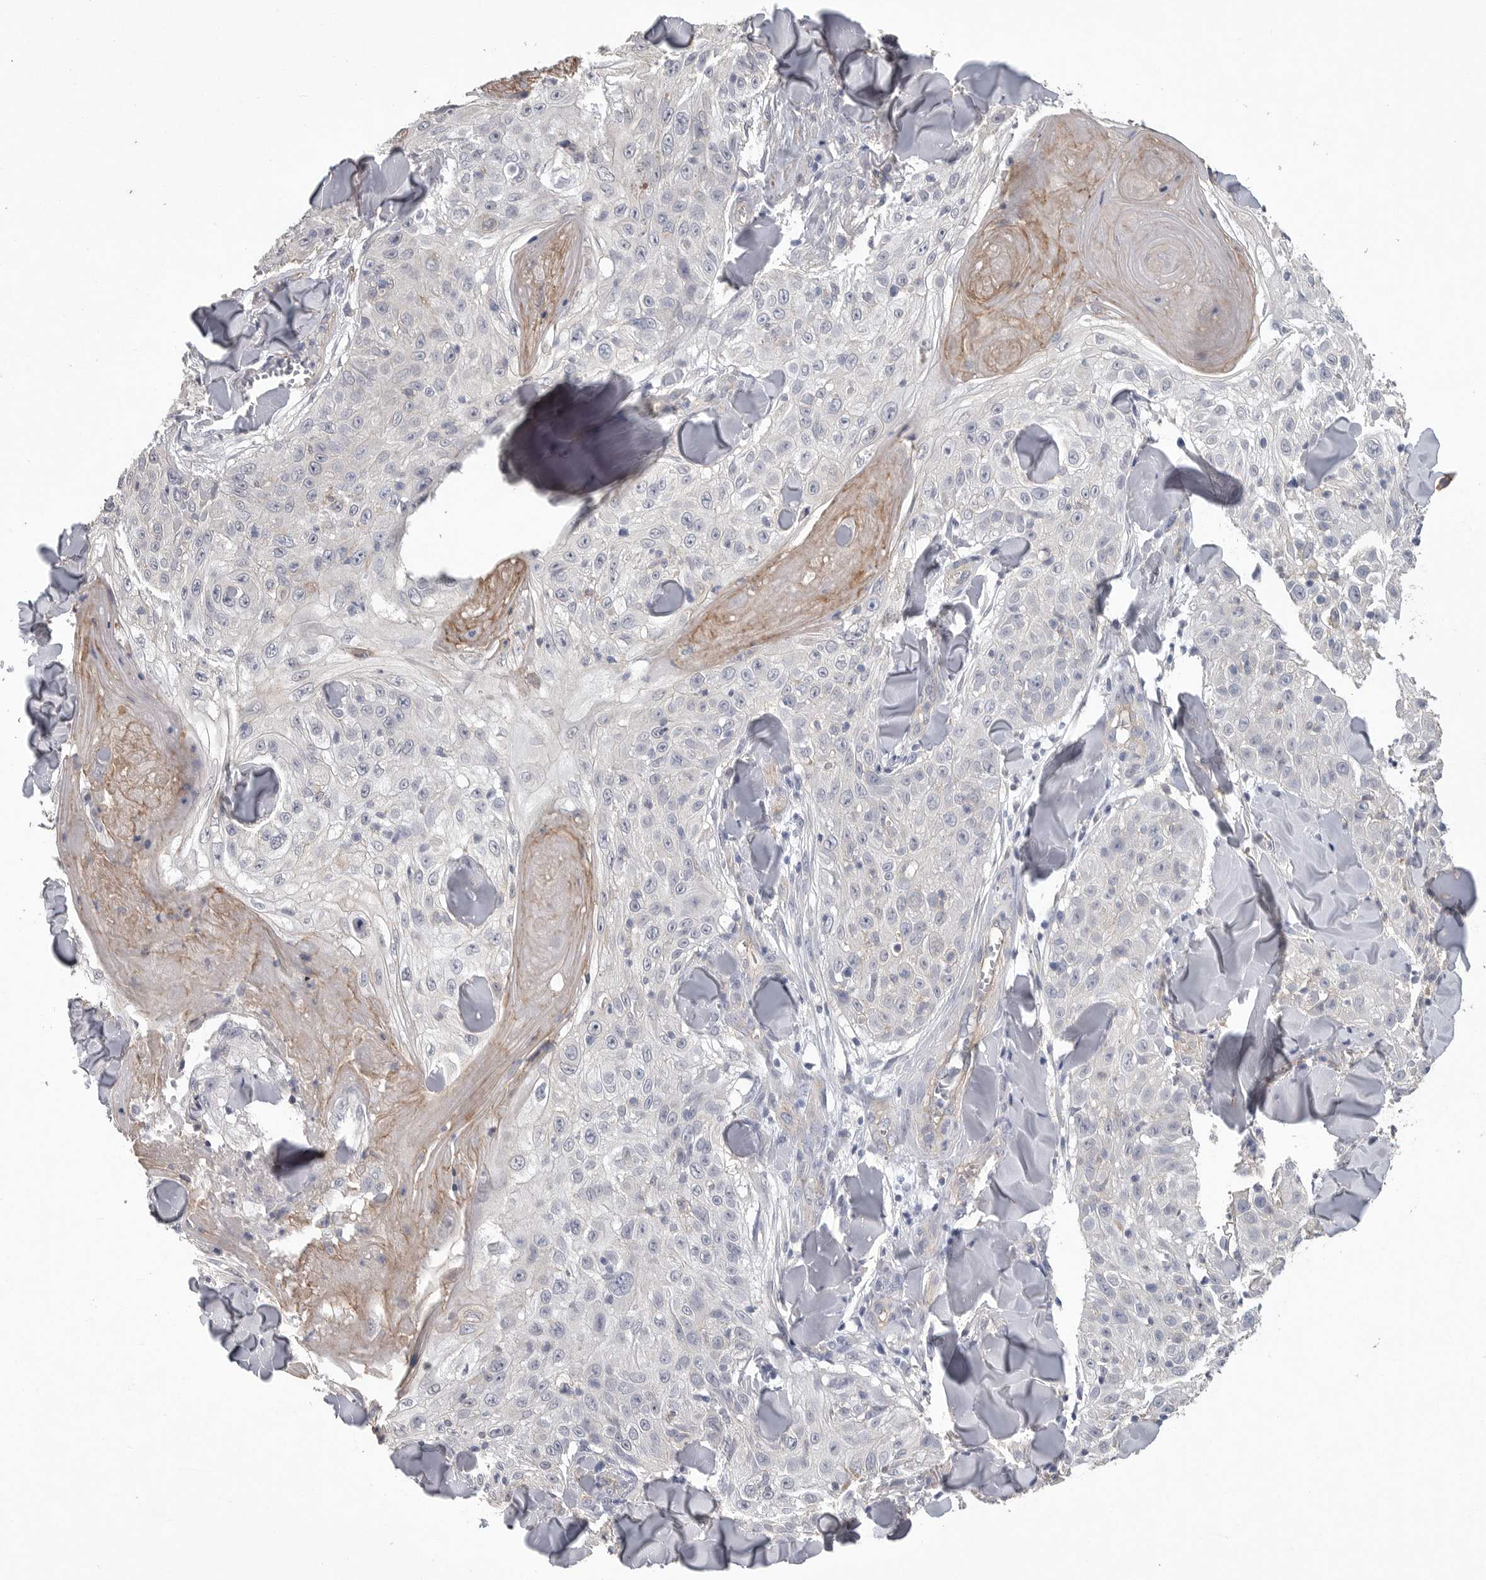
{"staining": {"intensity": "negative", "quantity": "none", "location": "none"}, "tissue": "skin cancer", "cell_type": "Tumor cells", "image_type": "cancer", "snomed": [{"axis": "morphology", "description": "Squamous cell carcinoma, NOS"}, {"axis": "topography", "description": "Skin"}], "caption": "Skin squamous cell carcinoma was stained to show a protein in brown. There is no significant positivity in tumor cells.", "gene": "NECTIN2", "patient": {"sex": "male", "age": 86}}